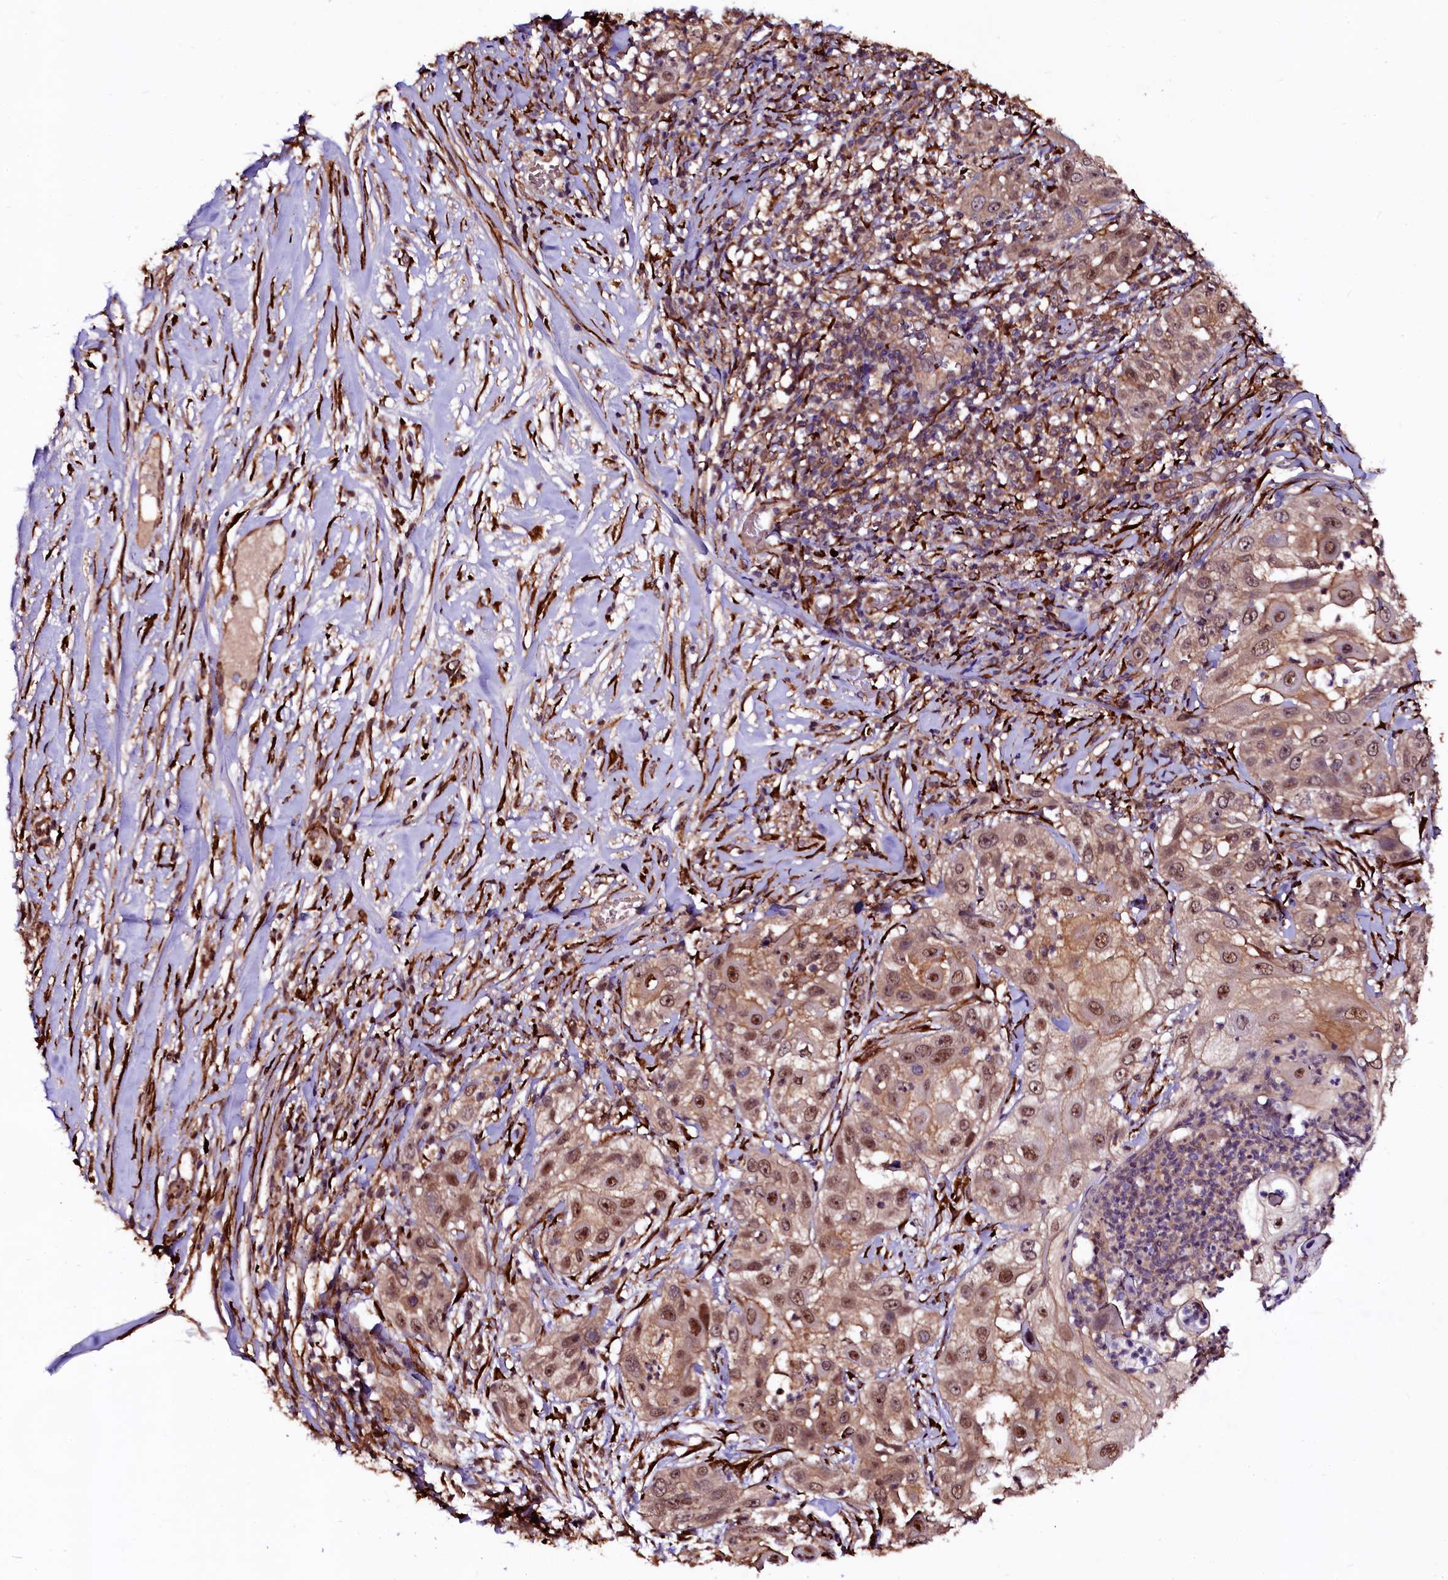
{"staining": {"intensity": "moderate", "quantity": ">75%", "location": "cytoplasmic/membranous,nuclear"}, "tissue": "skin cancer", "cell_type": "Tumor cells", "image_type": "cancer", "snomed": [{"axis": "morphology", "description": "Squamous cell carcinoma, NOS"}, {"axis": "topography", "description": "Skin"}], "caption": "The photomicrograph reveals a brown stain indicating the presence of a protein in the cytoplasmic/membranous and nuclear of tumor cells in skin cancer (squamous cell carcinoma).", "gene": "N4BP1", "patient": {"sex": "female", "age": 44}}